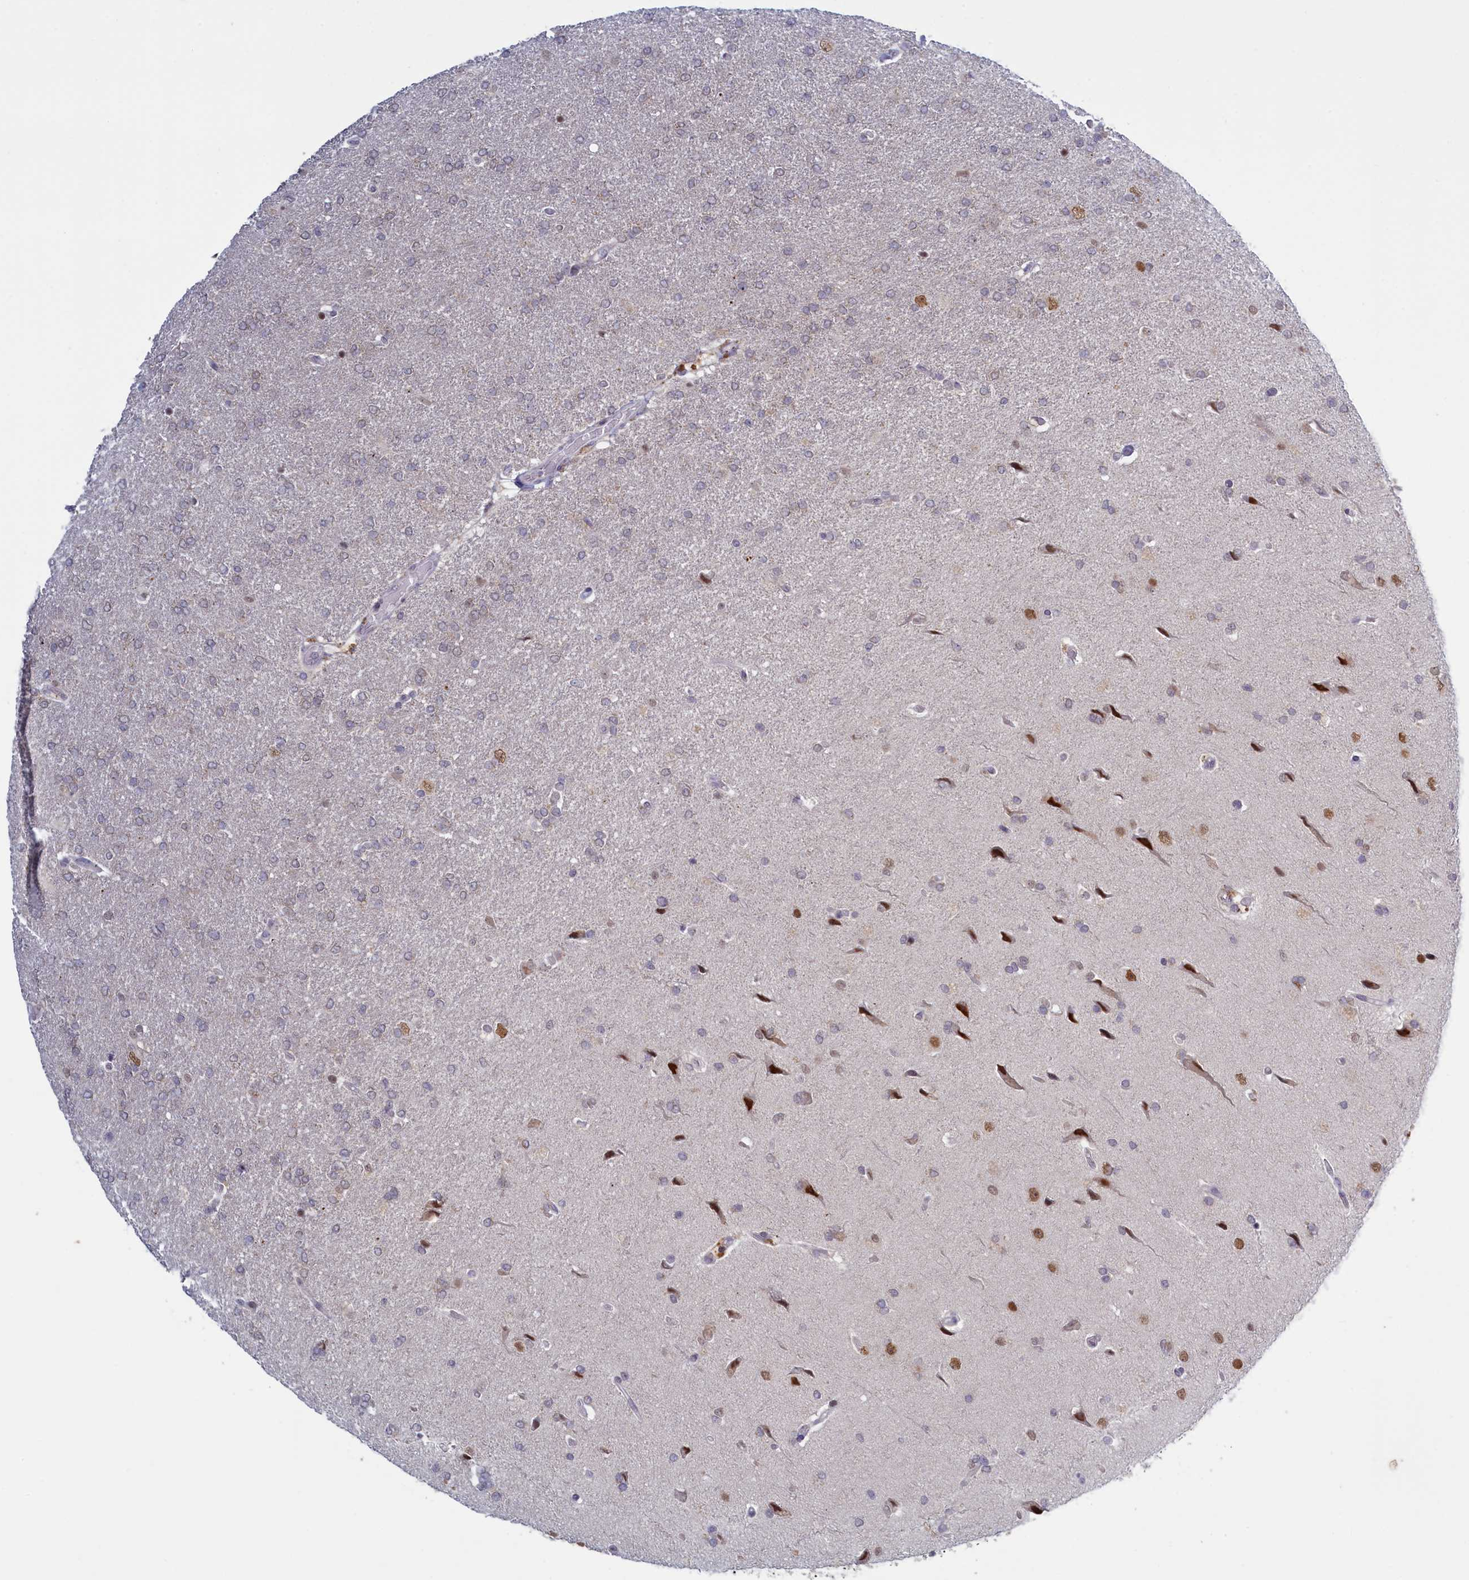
{"staining": {"intensity": "negative", "quantity": "none", "location": "none"}, "tissue": "glioma", "cell_type": "Tumor cells", "image_type": "cancer", "snomed": [{"axis": "morphology", "description": "Glioma, malignant, High grade"}, {"axis": "topography", "description": "Brain"}], "caption": "This is an immunohistochemistry (IHC) micrograph of human malignant glioma (high-grade). There is no expression in tumor cells.", "gene": "ATF7IP2", "patient": {"sex": "male", "age": 72}}